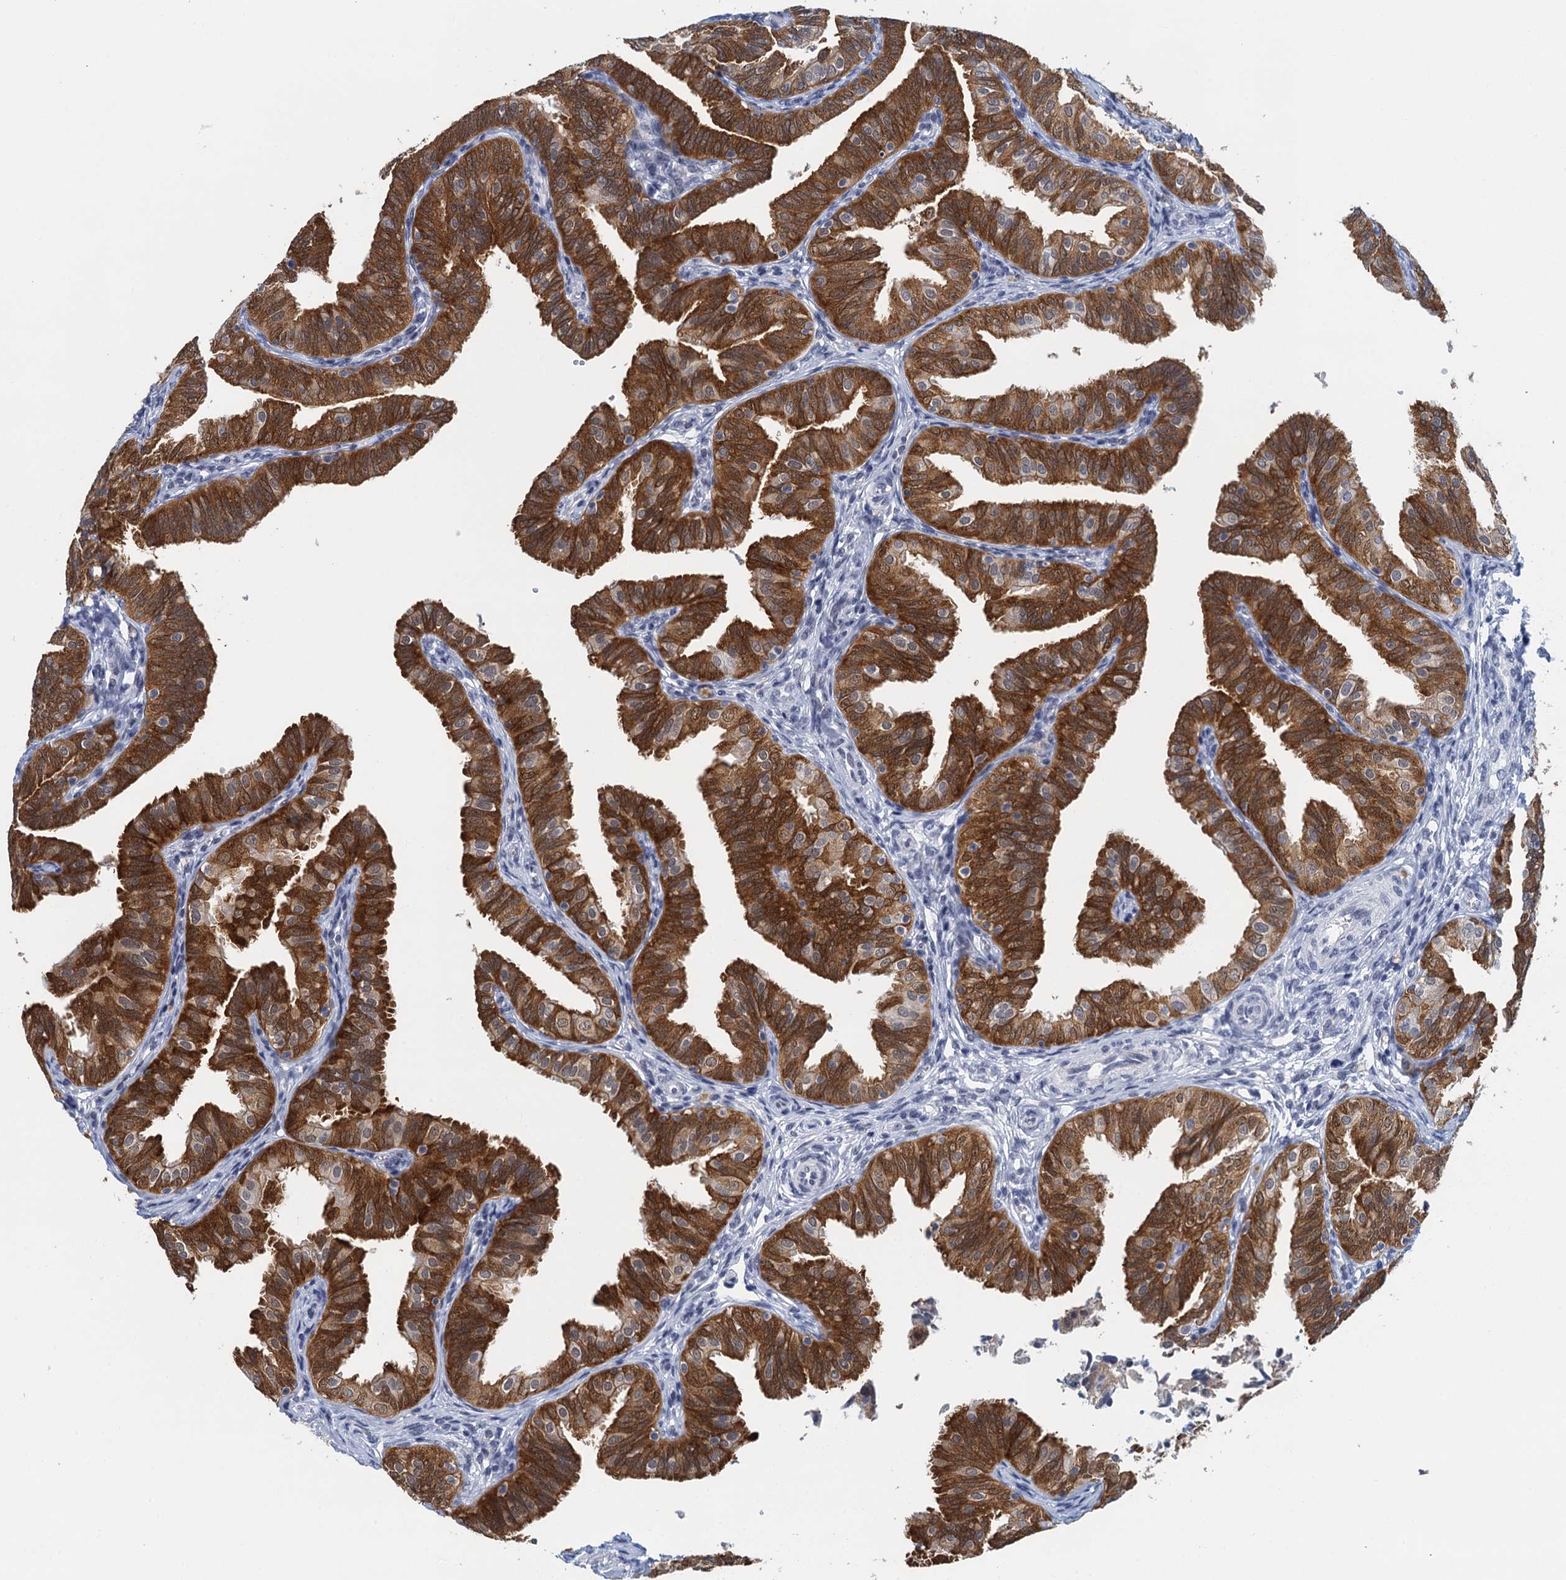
{"staining": {"intensity": "strong", "quantity": ">75%", "location": "cytoplasmic/membranous"}, "tissue": "fallopian tube", "cell_type": "Glandular cells", "image_type": "normal", "snomed": [{"axis": "morphology", "description": "Normal tissue, NOS"}, {"axis": "topography", "description": "Fallopian tube"}], "caption": "Strong cytoplasmic/membranous expression is identified in about >75% of glandular cells in unremarkable fallopian tube.", "gene": "EPS8L1", "patient": {"sex": "female", "age": 35}}